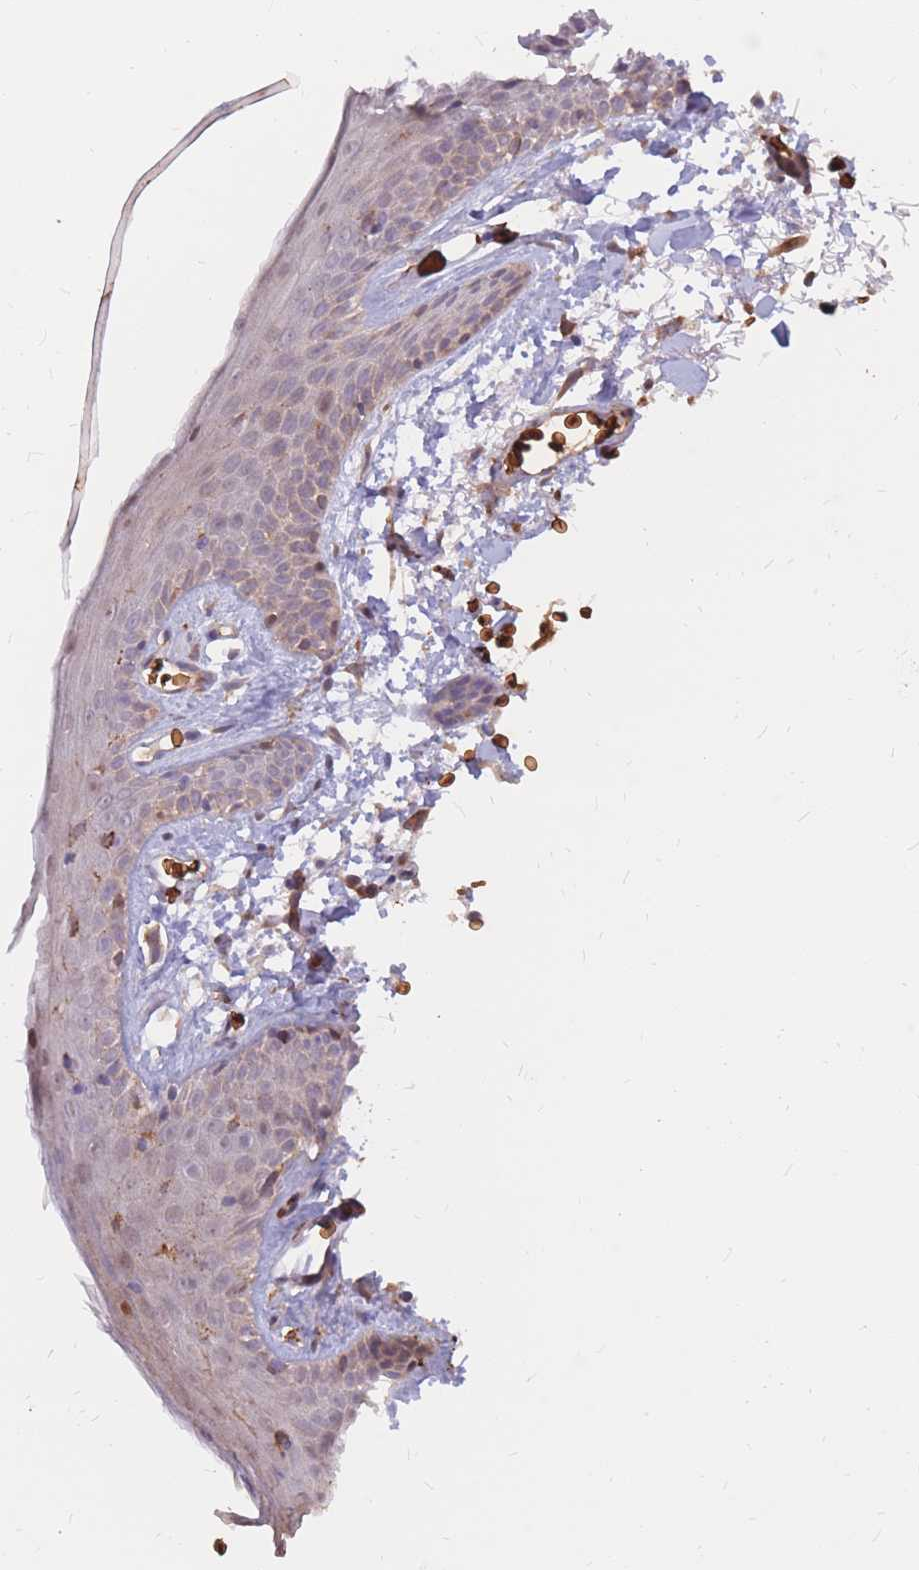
{"staining": {"intensity": "weak", "quantity": ">75%", "location": "cytoplasmic/membranous"}, "tissue": "skin", "cell_type": "Fibroblasts", "image_type": "normal", "snomed": [{"axis": "morphology", "description": "Normal tissue, NOS"}, {"axis": "topography", "description": "Skin"}], "caption": "Protein staining of unremarkable skin displays weak cytoplasmic/membranous staining in approximately >75% of fibroblasts. The staining was performed using DAB (3,3'-diaminobenzidine) to visualize the protein expression in brown, while the nuclei were stained in blue with hematoxylin (Magnification: 20x).", "gene": "ATP10D", "patient": {"sex": "male", "age": 79}}